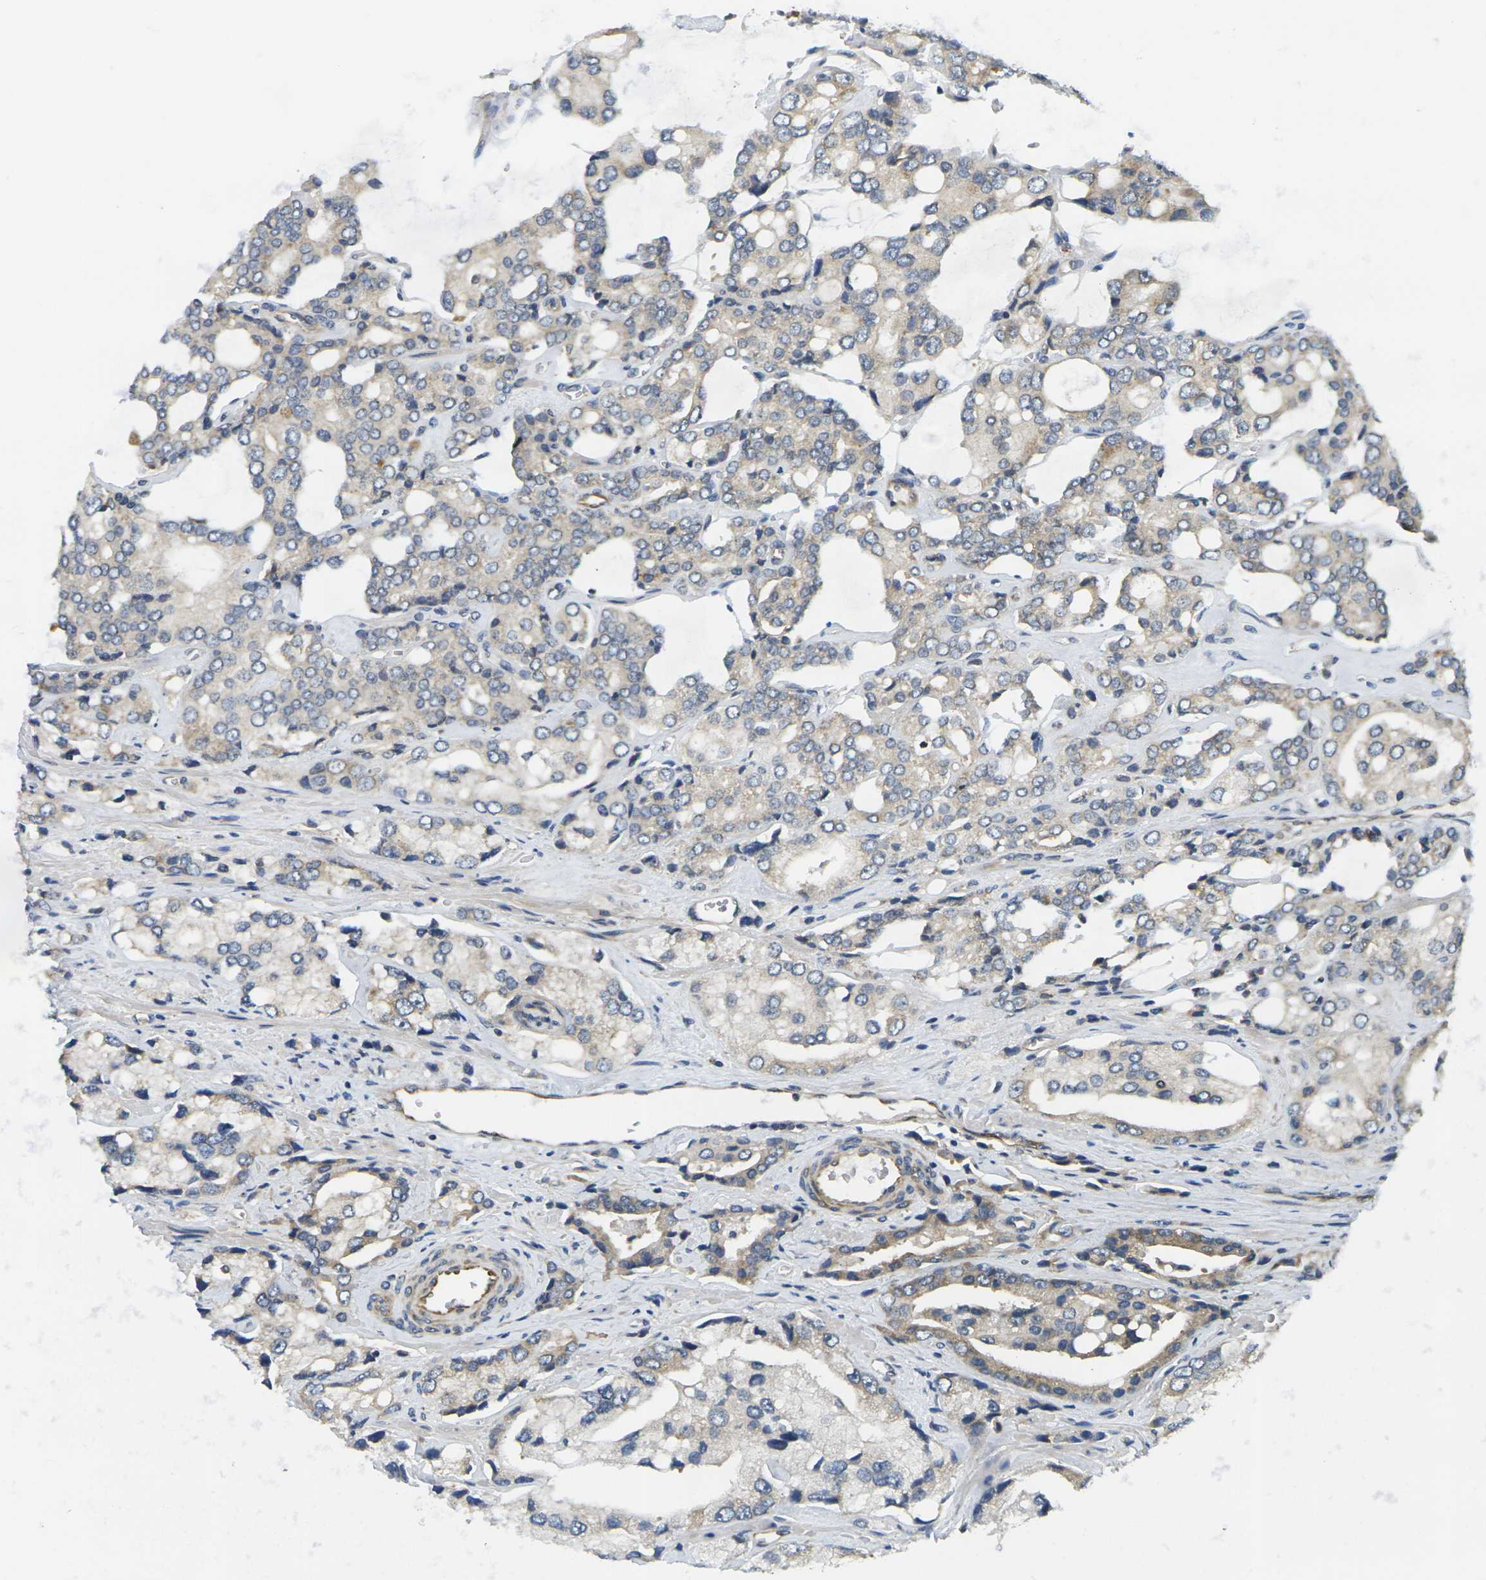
{"staining": {"intensity": "weak", "quantity": "<25%", "location": "cytoplasmic/membranous"}, "tissue": "prostate cancer", "cell_type": "Tumor cells", "image_type": "cancer", "snomed": [{"axis": "morphology", "description": "Adenocarcinoma, High grade"}, {"axis": "topography", "description": "Prostate"}], "caption": "Tumor cells show no significant expression in prostate adenocarcinoma (high-grade). (DAB immunohistochemistry (IHC) with hematoxylin counter stain).", "gene": "MINAR2", "patient": {"sex": "male", "age": 67}}